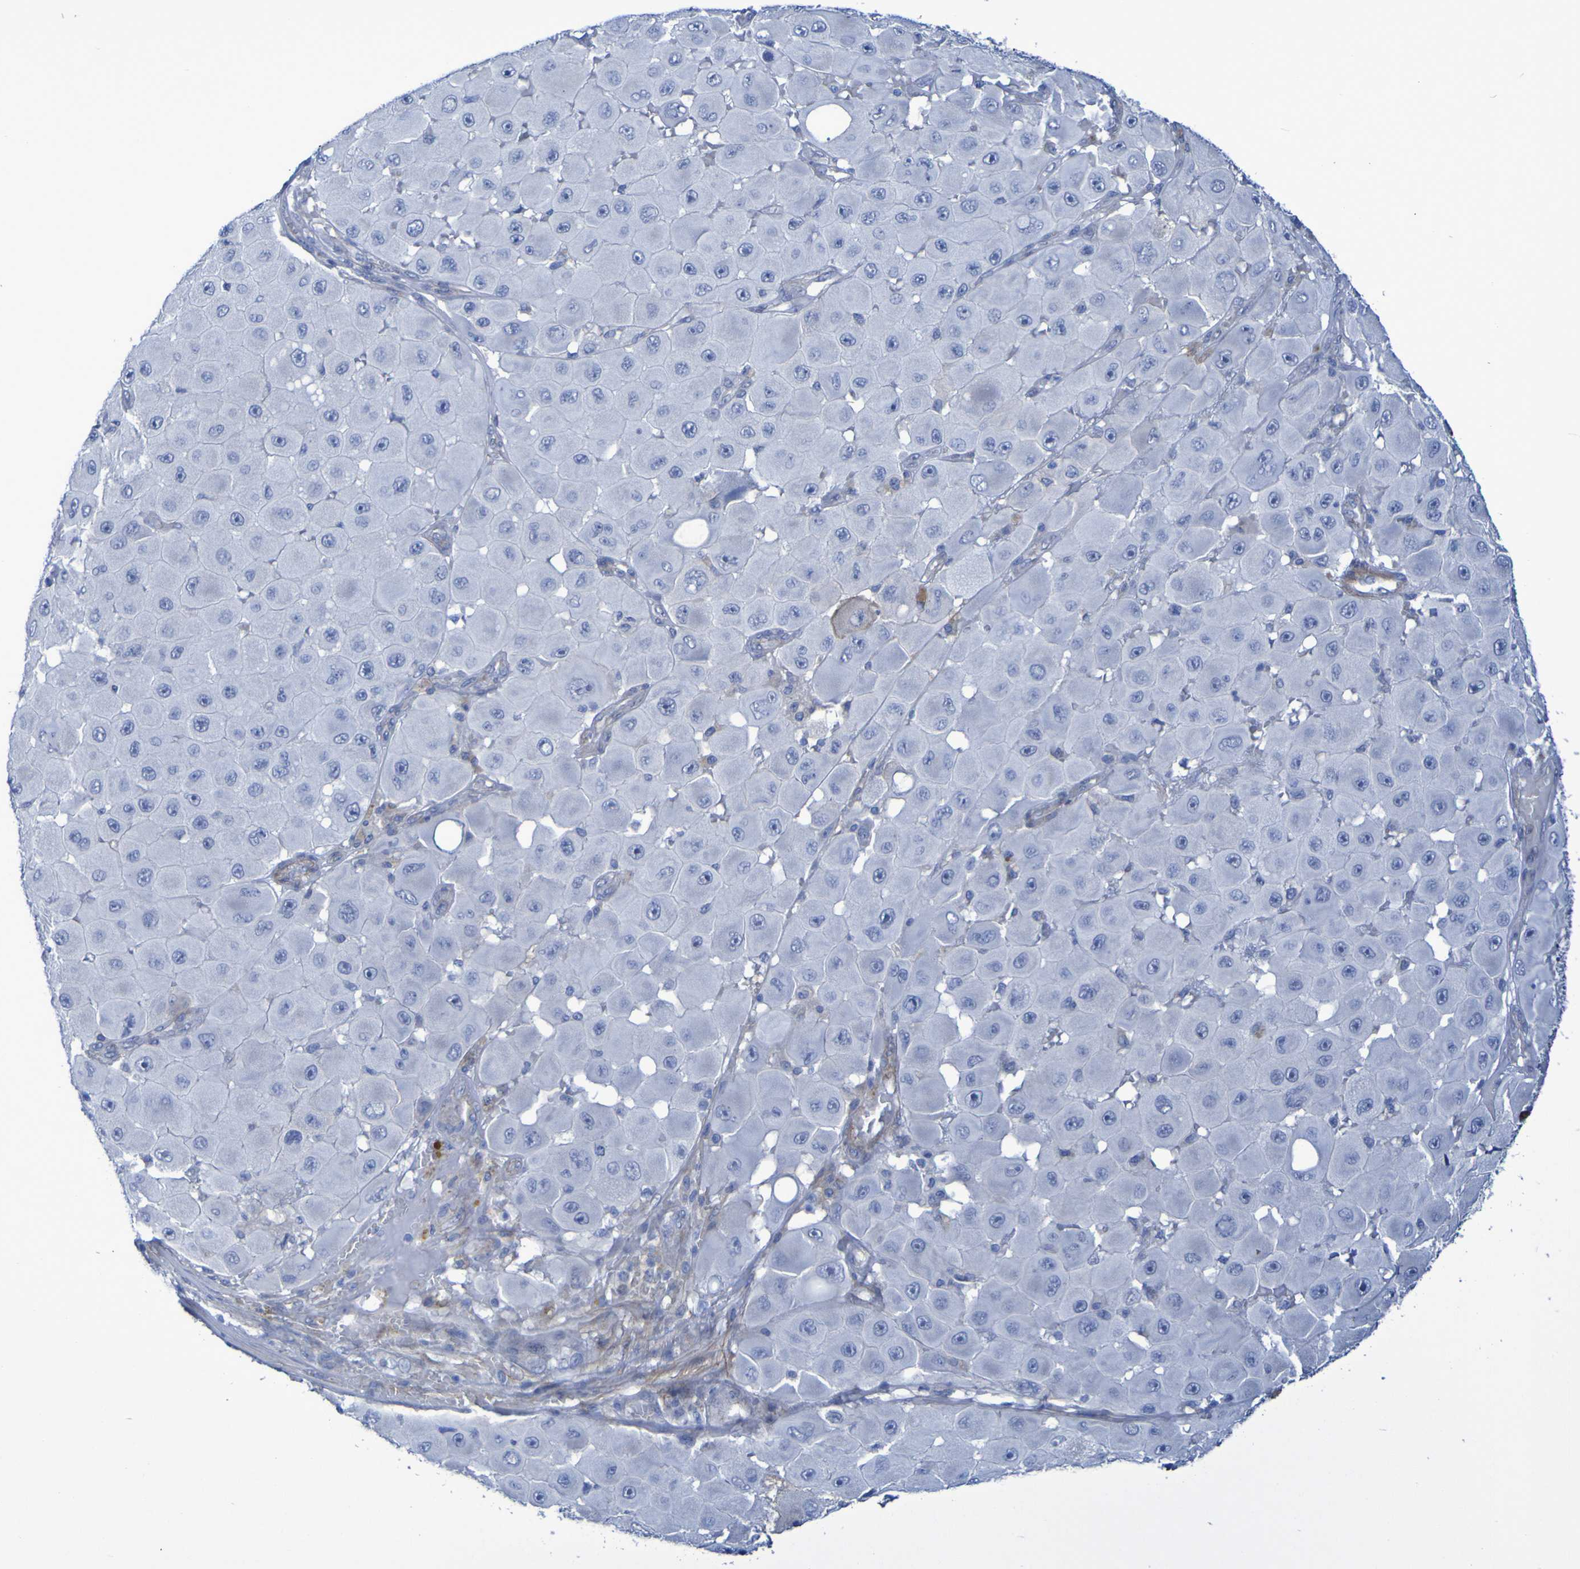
{"staining": {"intensity": "negative", "quantity": "none", "location": "none"}, "tissue": "melanoma", "cell_type": "Tumor cells", "image_type": "cancer", "snomed": [{"axis": "morphology", "description": "Malignant melanoma, NOS"}, {"axis": "topography", "description": "Skin"}], "caption": "There is no significant expression in tumor cells of malignant melanoma.", "gene": "LPP", "patient": {"sex": "female", "age": 81}}